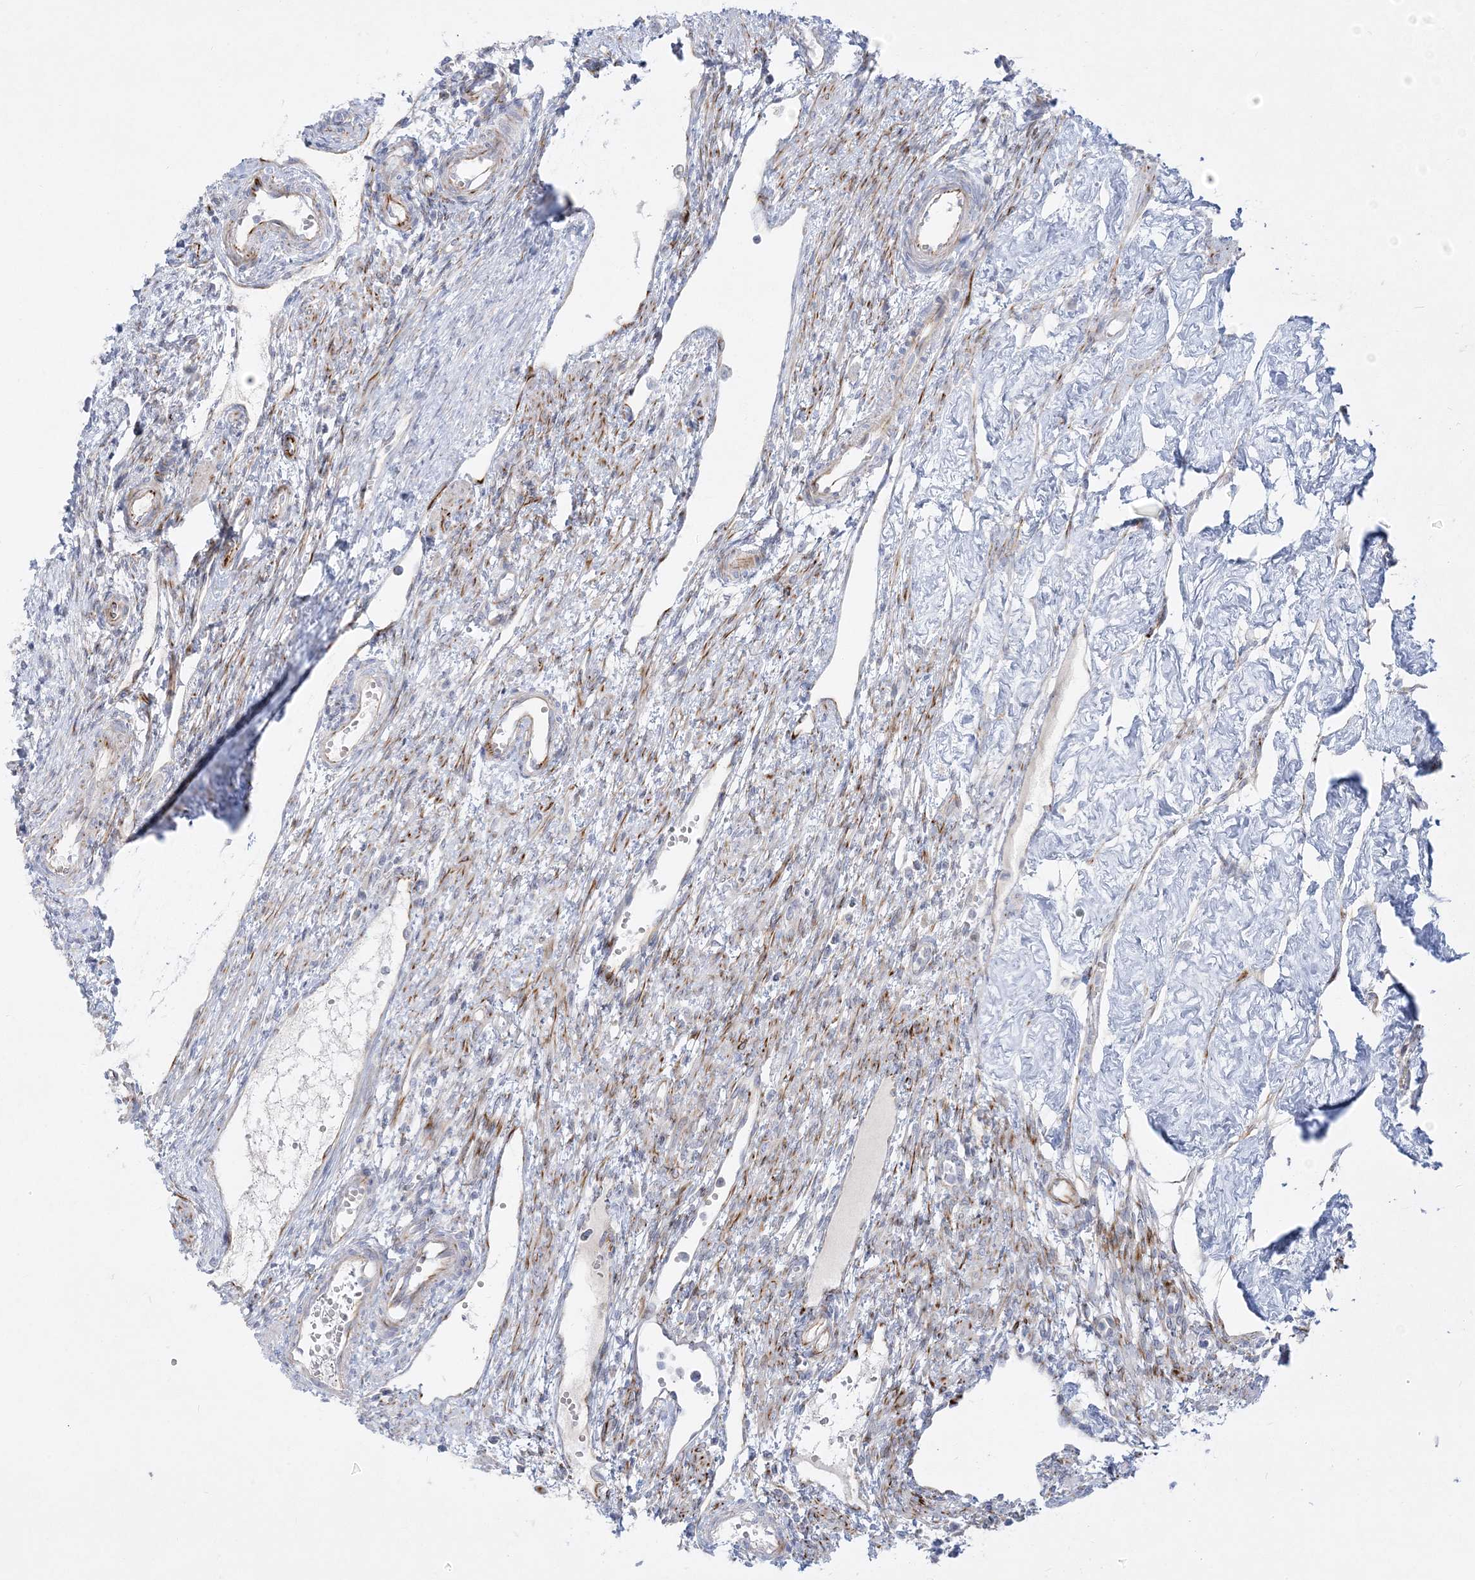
{"staining": {"intensity": "negative", "quantity": "none", "location": "none"}, "tissue": "ovary", "cell_type": "Ovarian stroma cells", "image_type": "normal", "snomed": [{"axis": "morphology", "description": "Normal tissue, NOS"}, {"axis": "morphology", "description": "Cyst, NOS"}, {"axis": "topography", "description": "Ovary"}], "caption": "DAB (3,3'-diaminobenzidine) immunohistochemical staining of benign human ovary reveals no significant expression in ovarian stroma cells.", "gene": "GPAT2", "patient": {"sex": "female", "age": 33}}